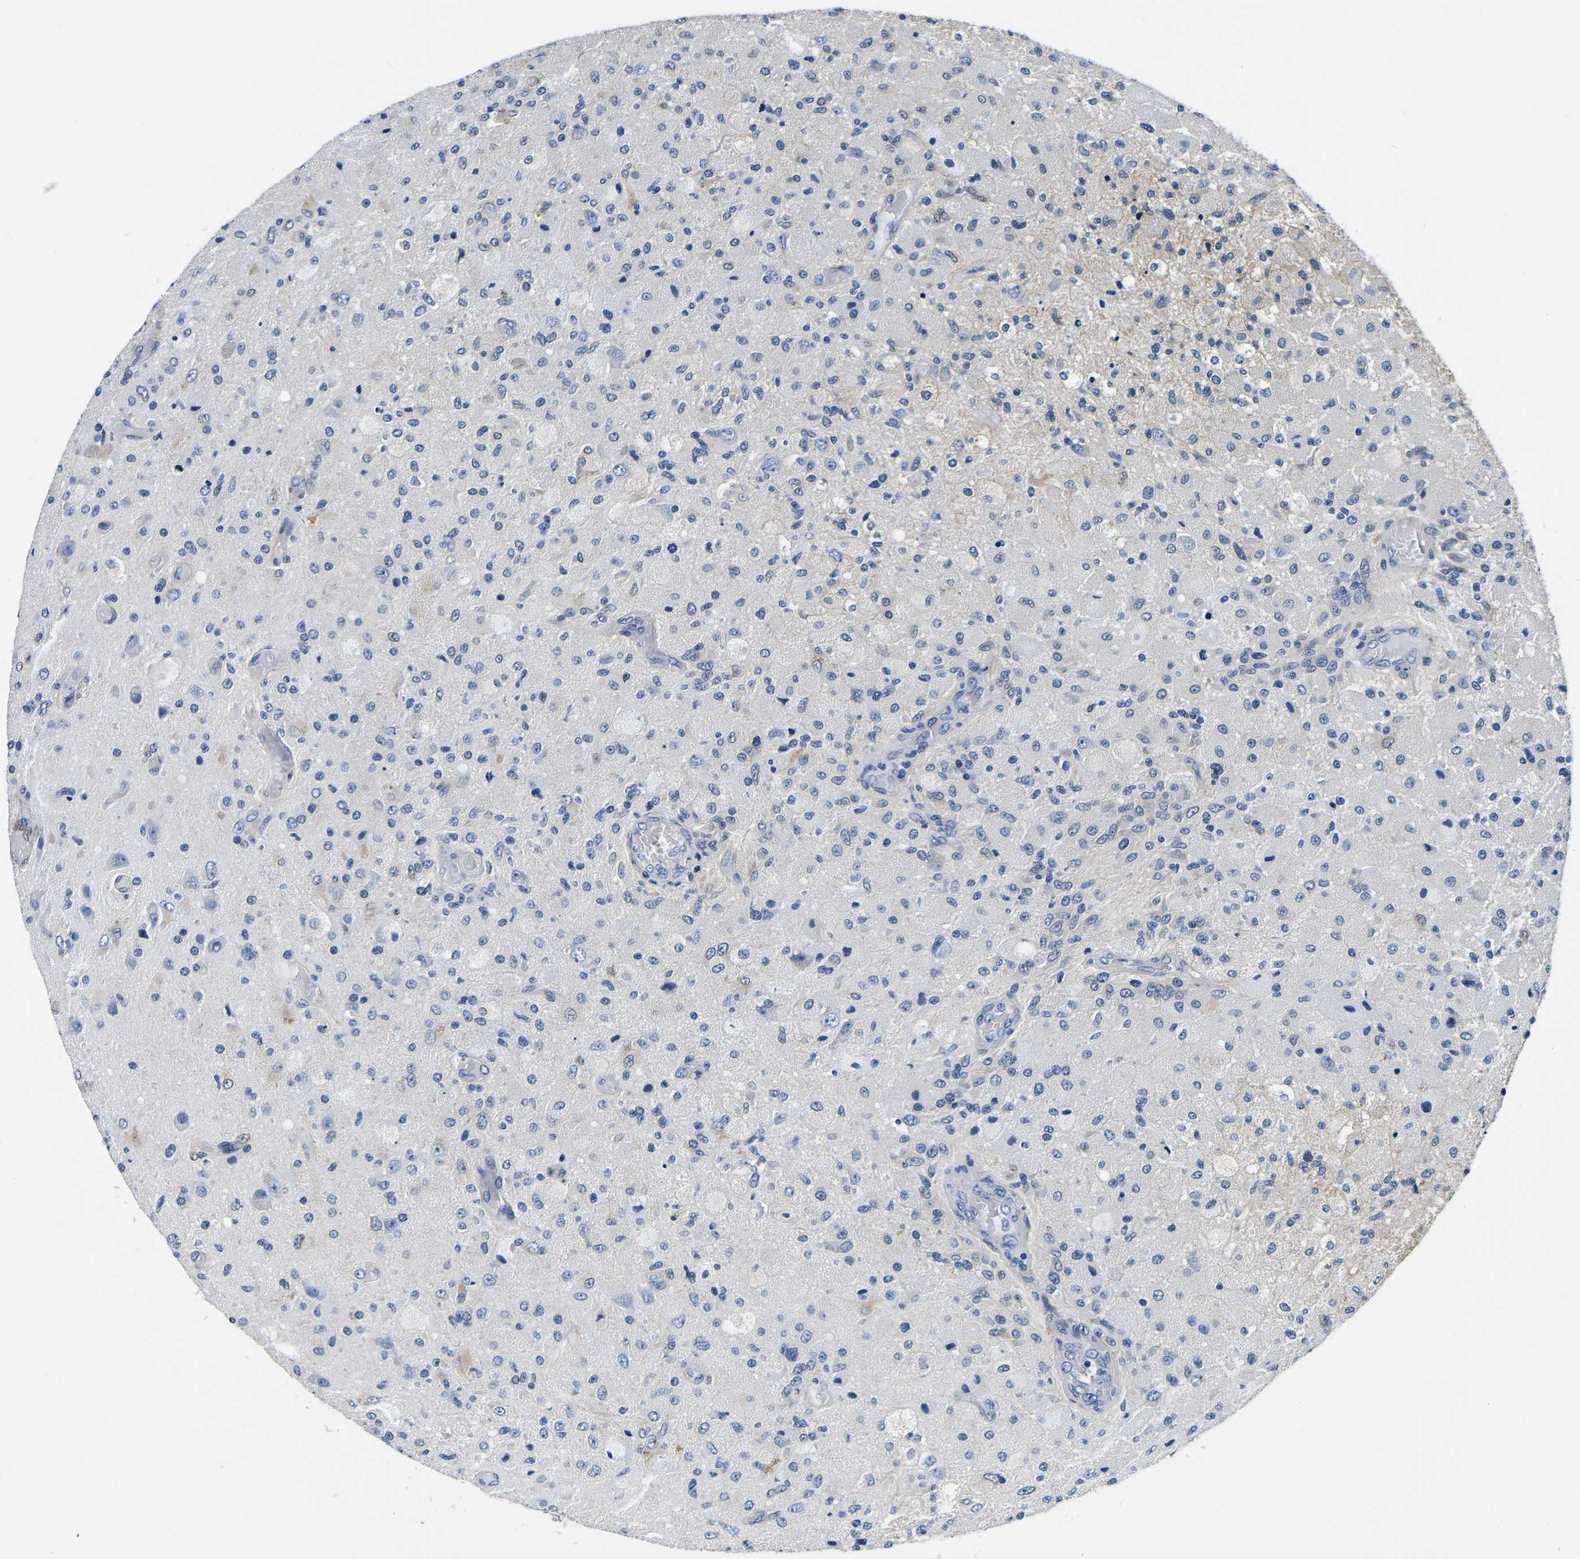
{"staining": {"intensity": "negative", "quantity": "none", "location": "none"}, "tissue": "glioma", "cell_type": "Tumor cells", "image_type": "cancer", "snomed": [{"axis": "morphology", "description": "Normal tissue, NOS"}, {"axis": "morphology", "description": "Glioma, malignant, High grade"}, {"axis": "topography", "description": "Cerebral cortex"}], "caption": "Immunohistochemical staining of glioma displays no significant positivity in tumor cells. Brightfield microscopy of immunohistochemistry stained with DAB (3,3'-diaminobenzidine) (brown) and hematoxylin (blue), captured at high magnification.", "gene": "ACO1", "patient": {"sex": "male", "age": 77}}